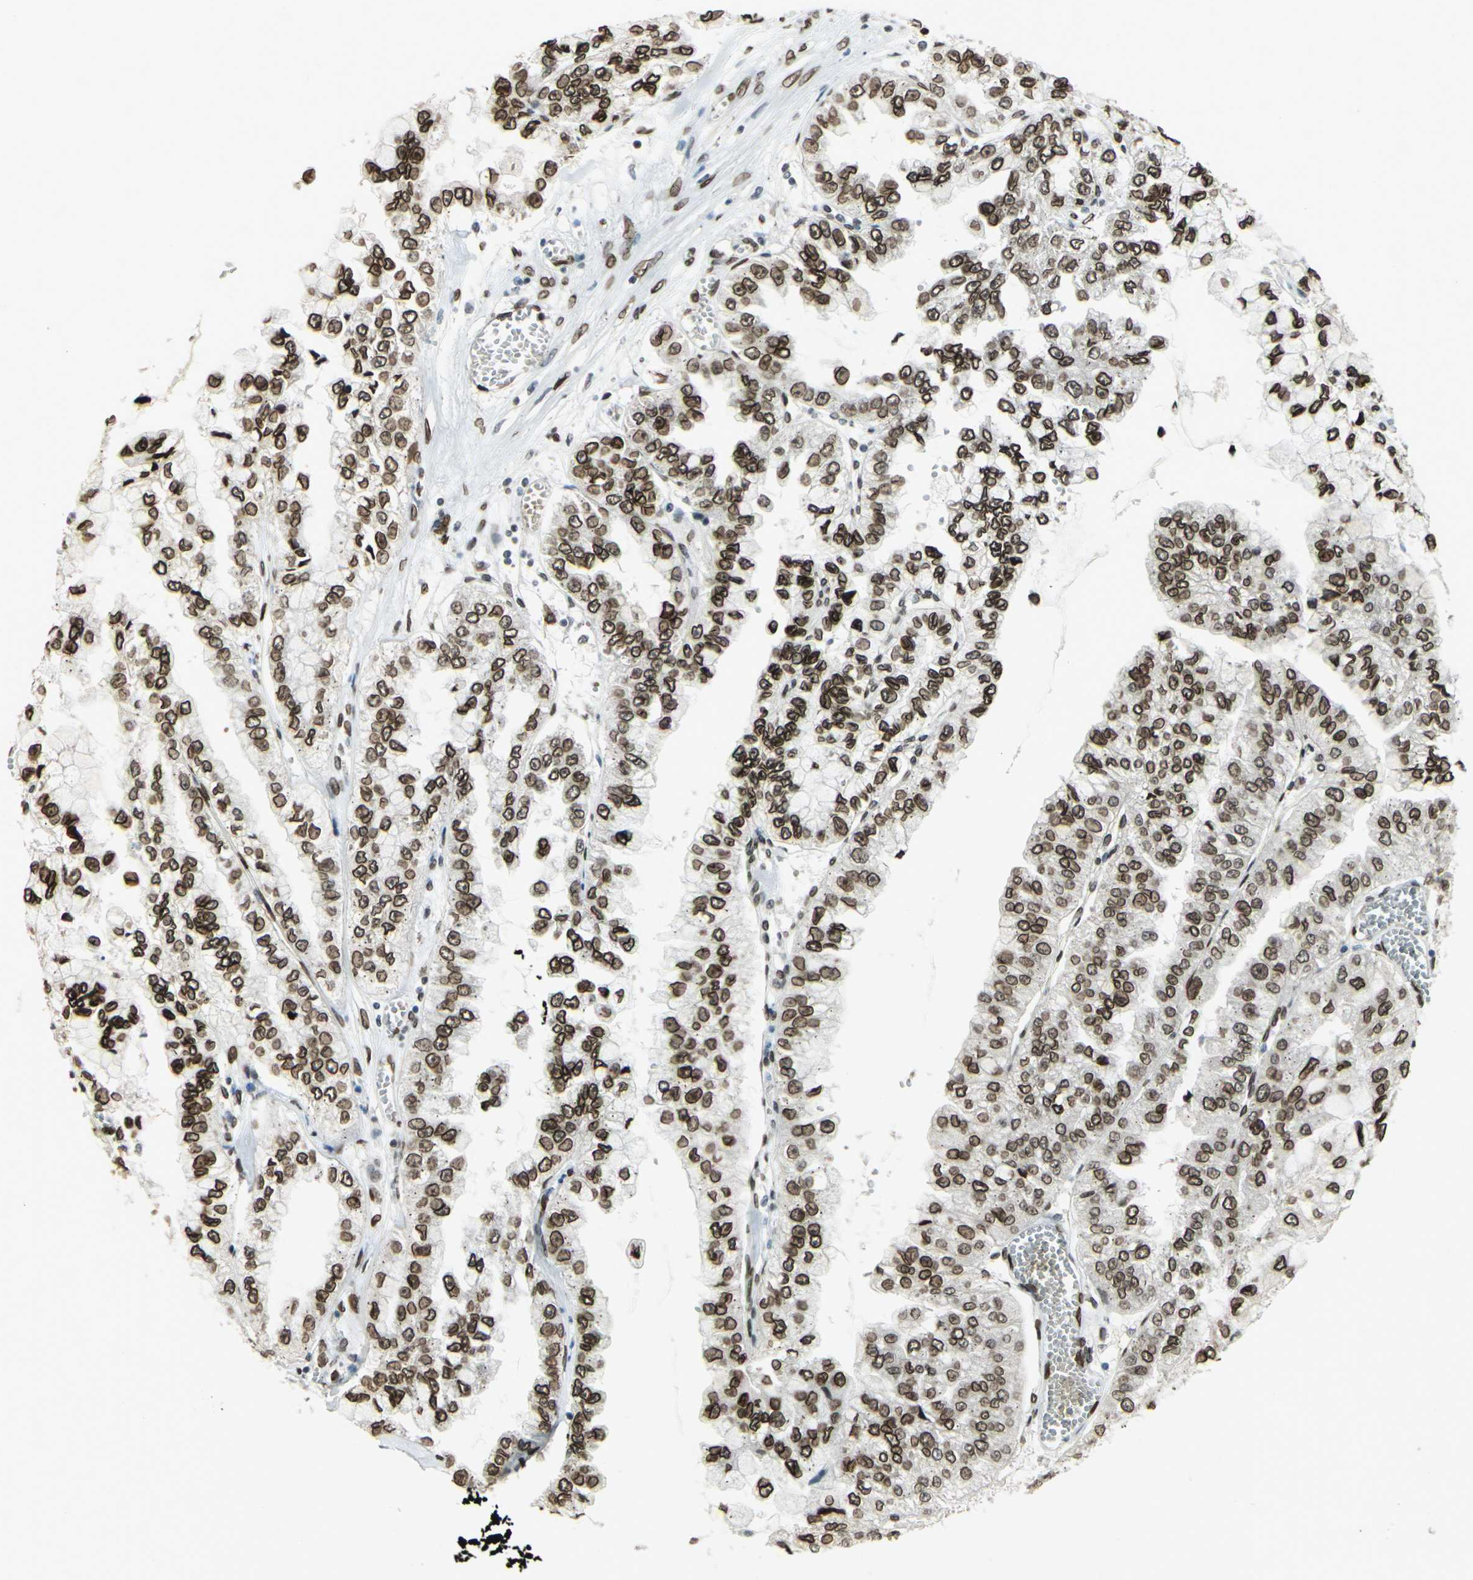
{"staining": {"intensity": "strong", "quantity": ">75%", "location": "cytoplasmic/membranous,nuclear"}, "tissue": "liver cancer", "cell_type": "Tumor cells", "image_type": "cancer", "snomed": [{"axis": "morphology", "description": "Cholangiocarcinoma"}, {"axis": "topography", "description": "Liver"}], "caption": "Protein expression analysis of liver cancer shows strong cytoplasmic/membranous and nuclear staining in approximately >75% of tumor cells.", "gene": "ISY1", "patient": {"sex": "female", "age": 79}}